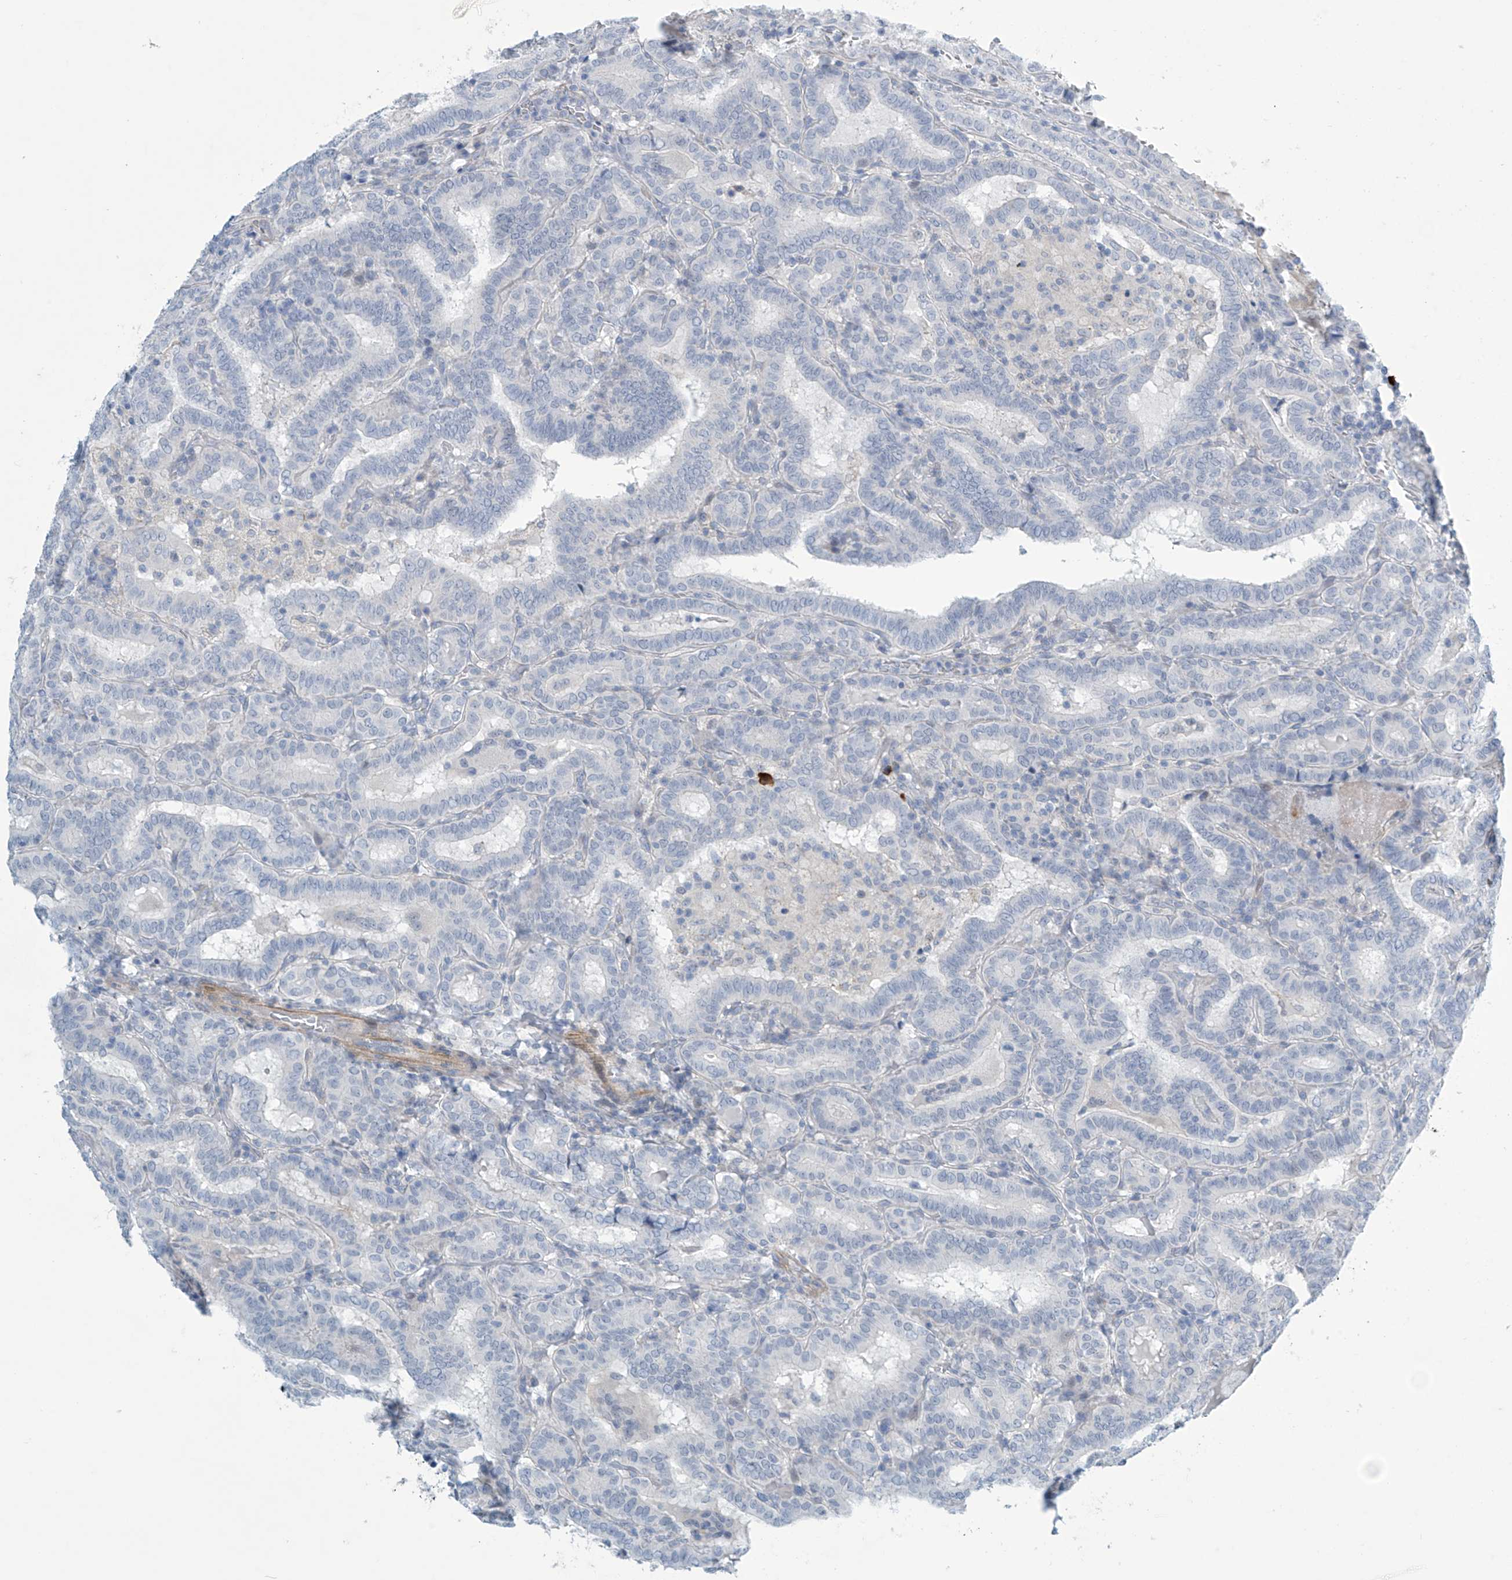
{"staining": {"intensity": "negative", "quantity": "none", "location": "none"}, "tissue": "thyroid cancer", "cell_type": "Tumor cells", "image_type": "cancer", "snomed": [{"axis": "morphology", "description": "Papillary adenocarcinoma, NOS"}, {"axis": "topography", "description": "Thyroid gland"}], "caption": "Protein analysis of thyroid cancer (papillary adenocarcinoma) displays no significant expression in tumor cells.", "gene": "SLC35A5", "patient": {"sex": "female", "age": 72}}